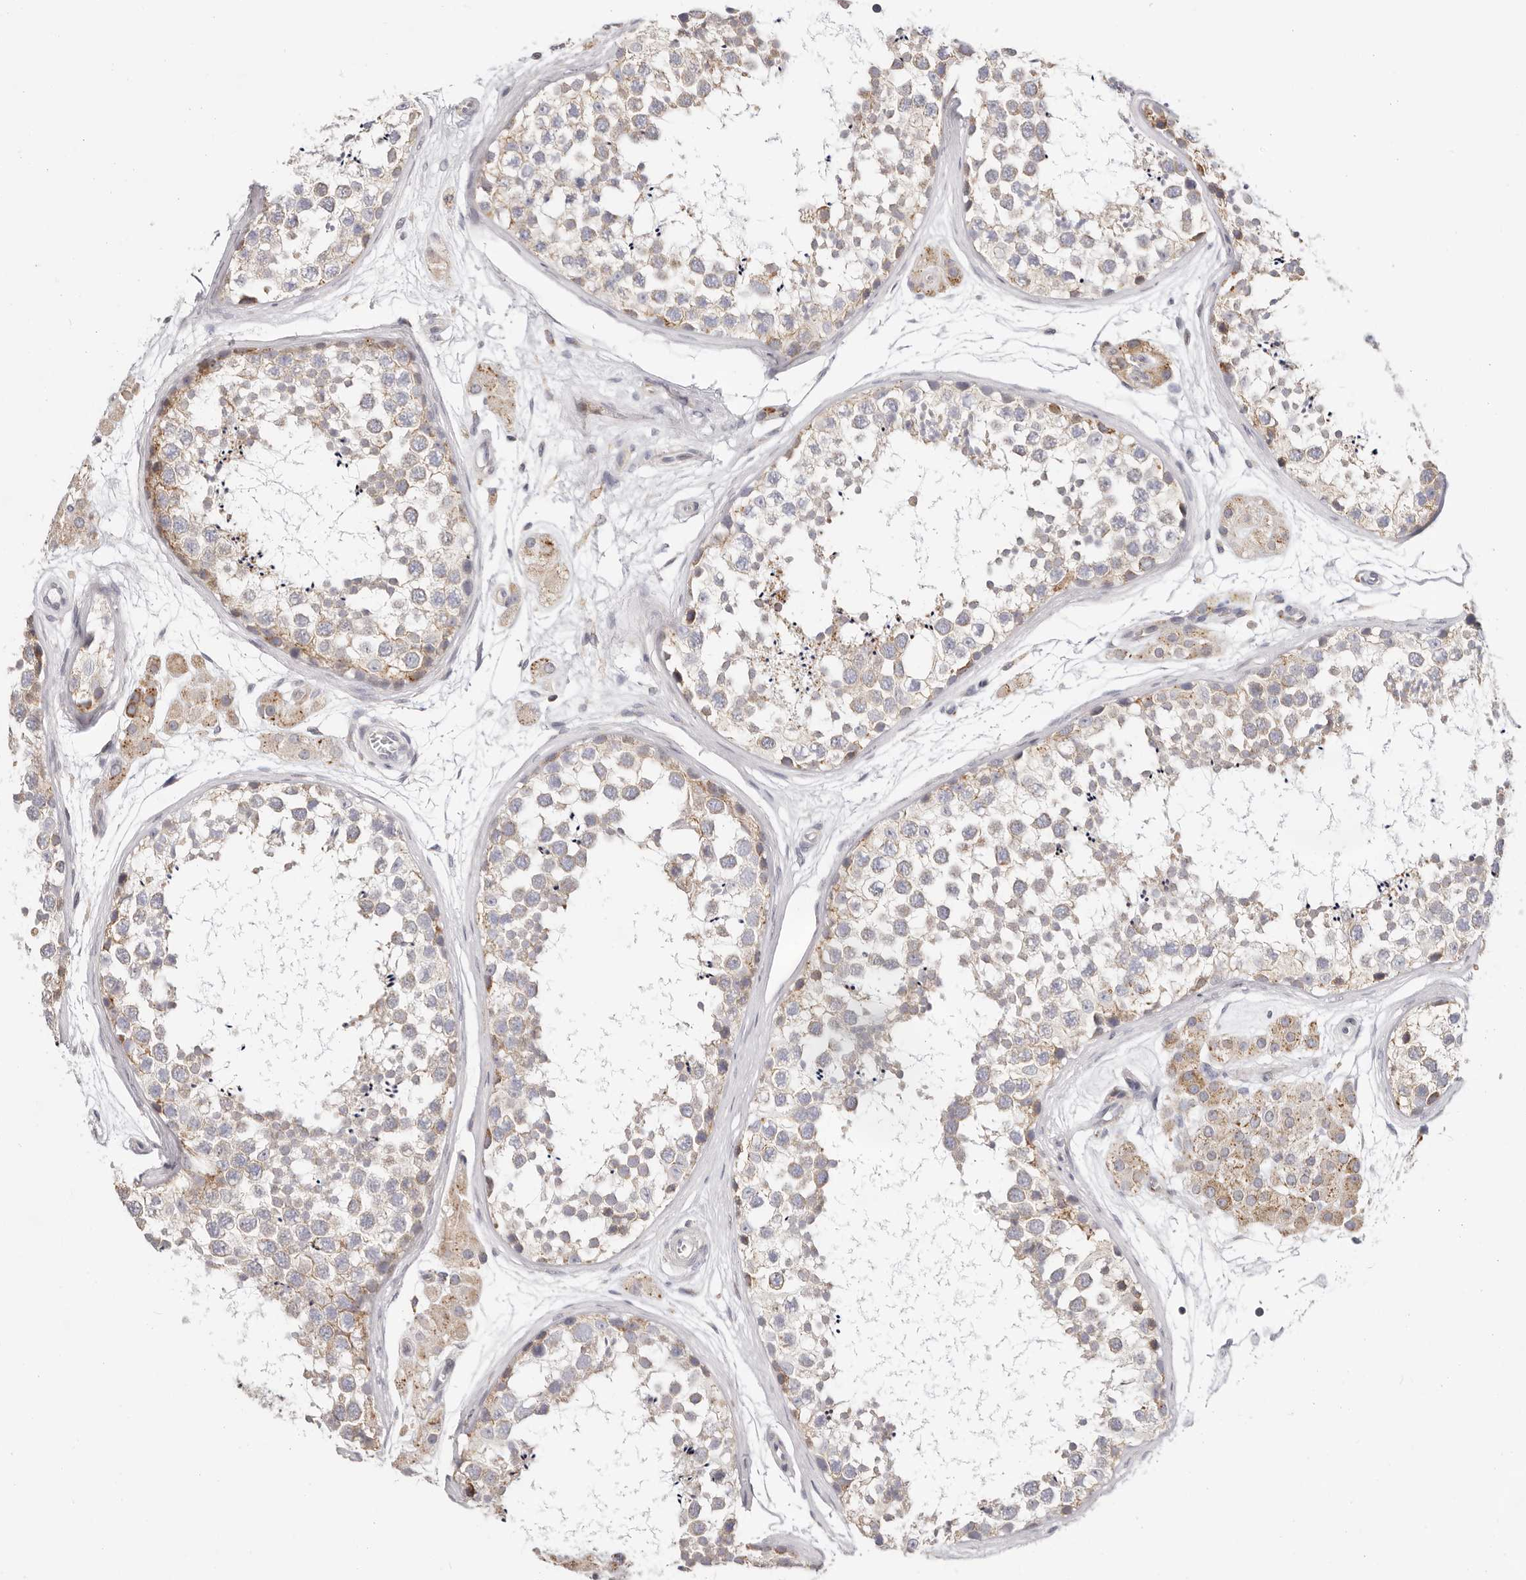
{"staining": {"intensity": "moderate", "quantity": "25%-75%", "location": "cytoplasmic/membranous"}, "tissue": "testis", "cell_type": "Cells in seminiferous ducts", "image_type": "normal", "snomed": [{"axis": "morphology", "description": "Normal tissue, NOS"}, {"axis": "topography", "description": "Testis"}], "caption": "DAB immunohistochemical staining of normal human testis reveals moderate cytoplasmic/membranous protein positivity in approximately 25%-75% of cells in seminiferous ducts.", "gene": "IL32", "patient": {"sex": "male", "age": 56}}